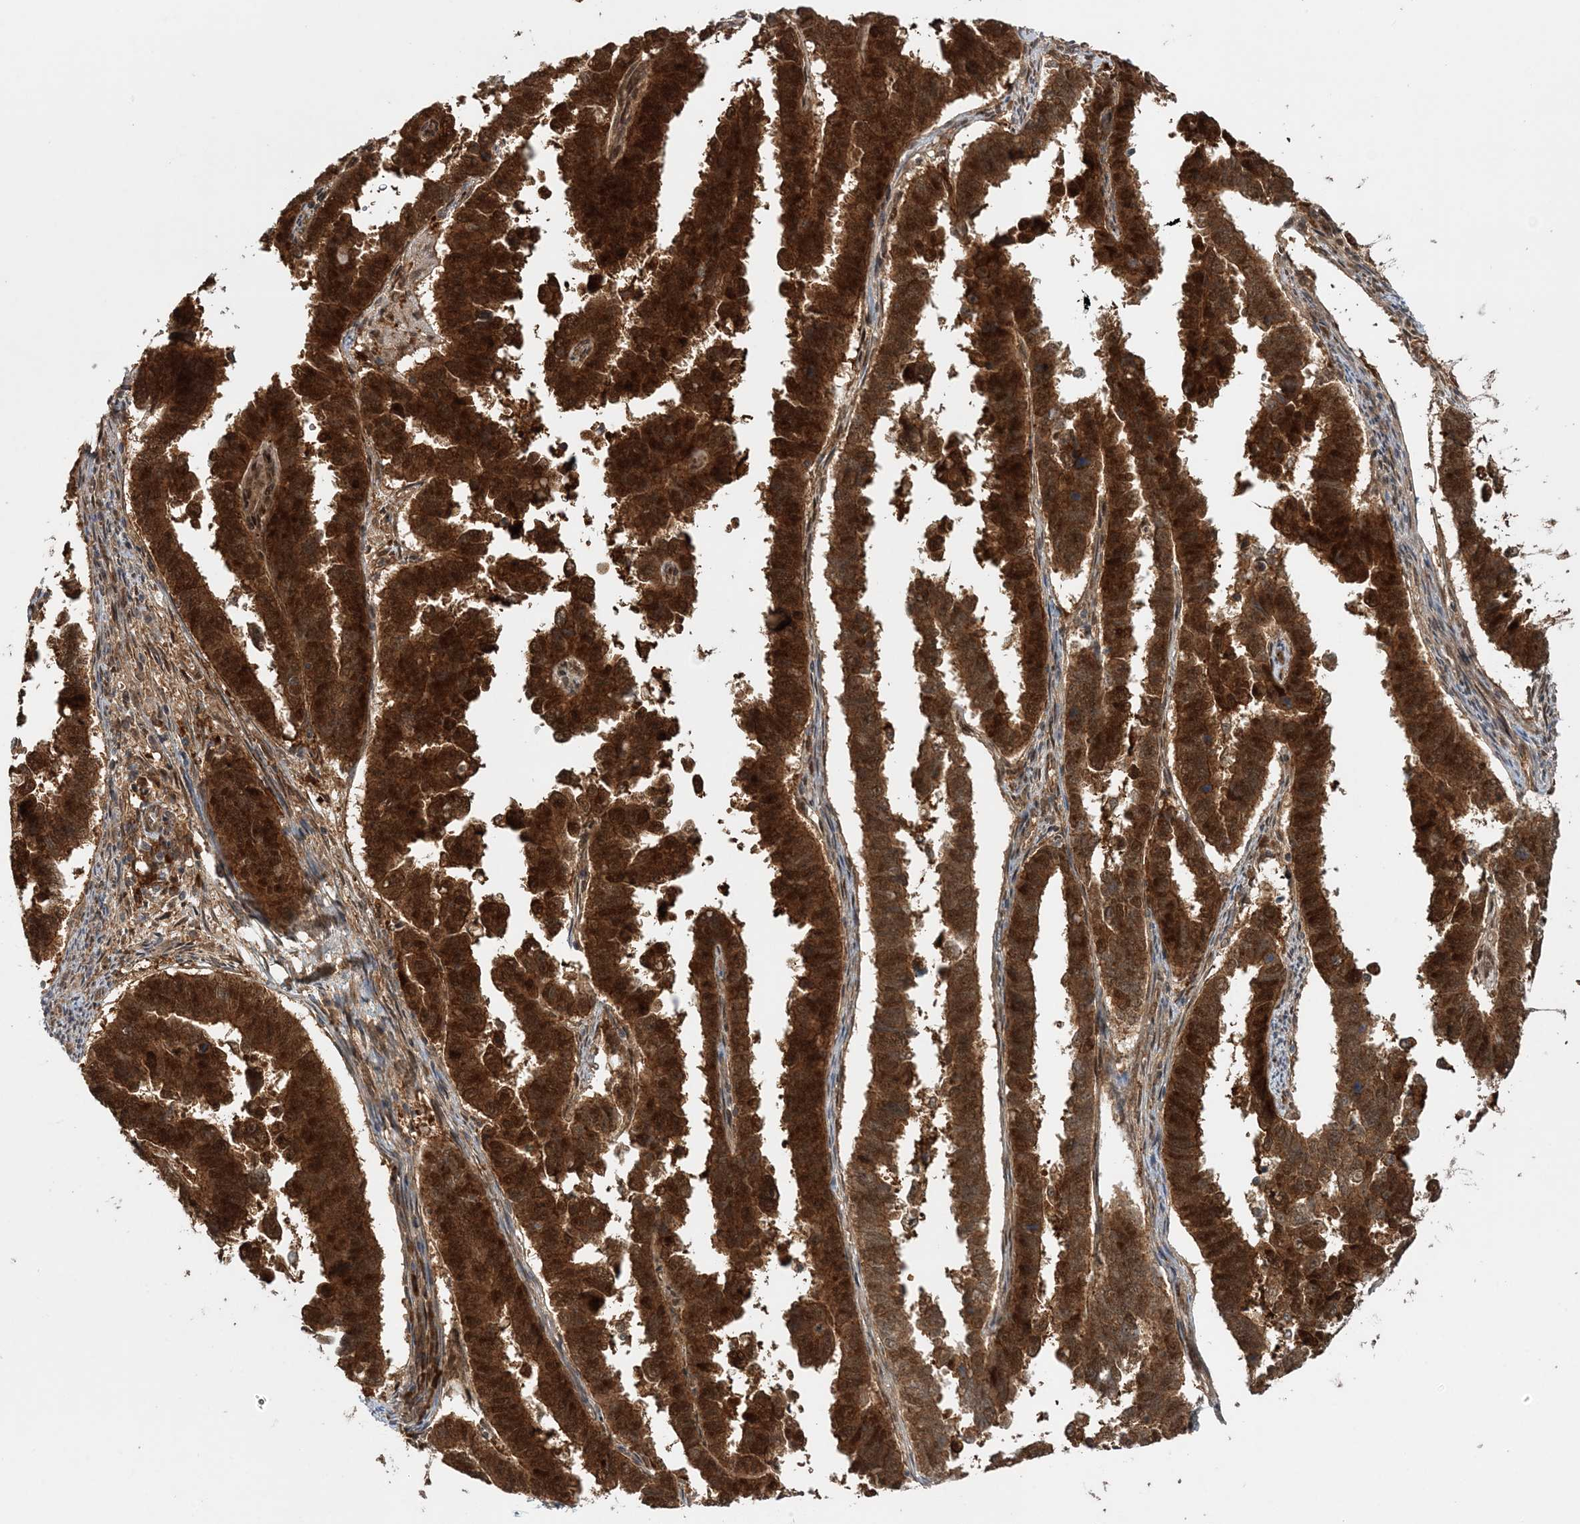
{"staining": {"intensity": "strong", "quantity": ">75%", "location": "cytoplasmic/membranous,nuclear"}, "tissue": "endometrial cancer", "cell_type": "Tumor cells", "image_type": "cancer", "snomed": [{"axis": "morphology", "description": "Adenocarcinoma, NOS"}, {"axis": "topography", "description": "Endometrium"}], "caption": "Endometrial cancer tissue shows strong cytoplasmic/membranous and nuclear staining in approximately >75% of tumor cells", "gene": "UBTD2", "patient": {"sex": "female", "age": 75}}